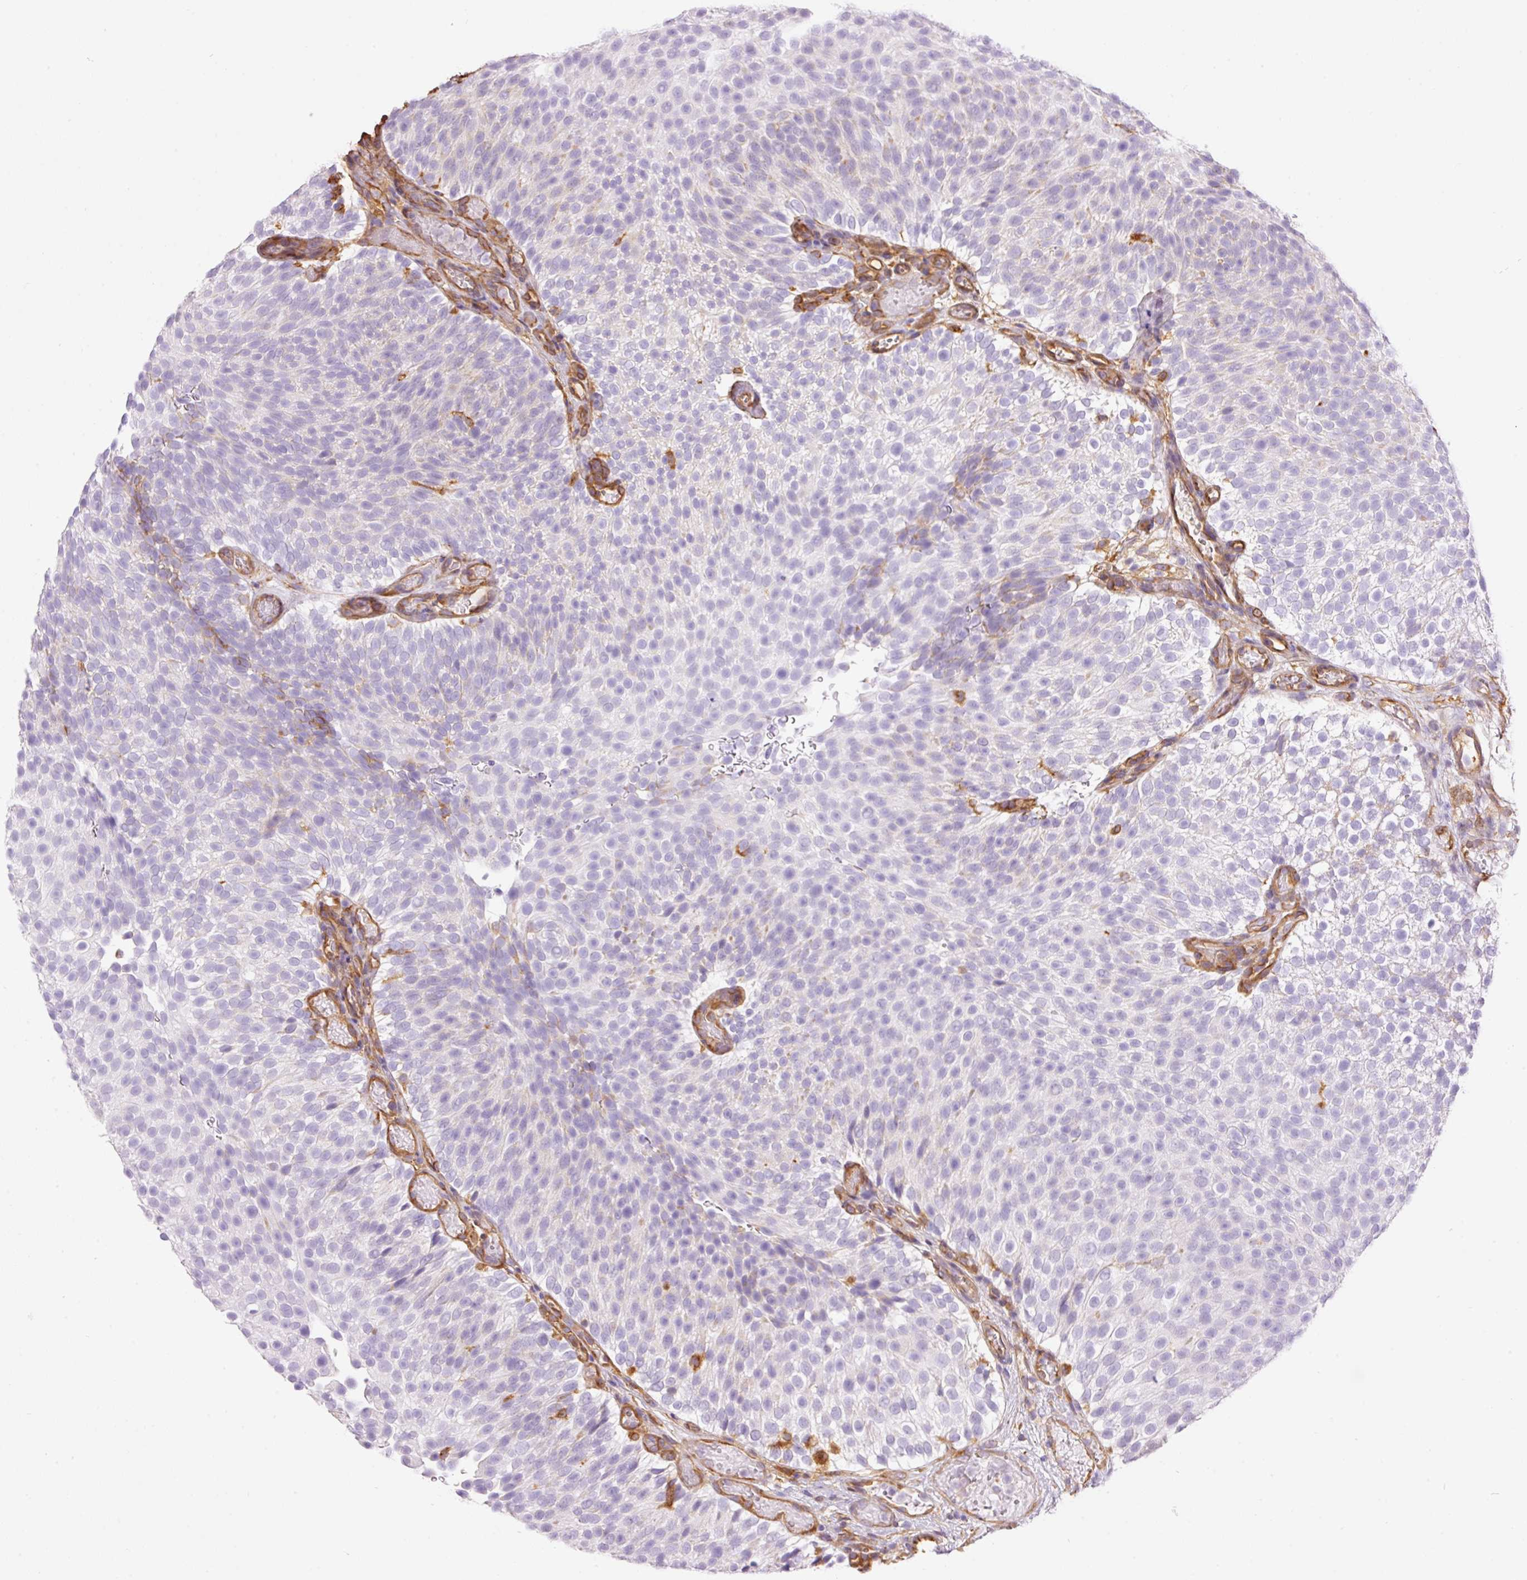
{"staining": {"intensity": "negative", "quantity": "none", "location": "none"}, "tissue": "urothelial cancer", "cell_type": "Tumor cells", "image_type": "cancer", "snomed": [{"axis": "morphology", "description": "Urothelial carcinoma, Low grade"}, {"axis": "topography", "description": "Urinary bladder"}], "caption": "Tumor cells are negative for protein expression in human urothelial cancer.", "gene": "IL10RB", "patient": {"sex": "male", "age": 78}}